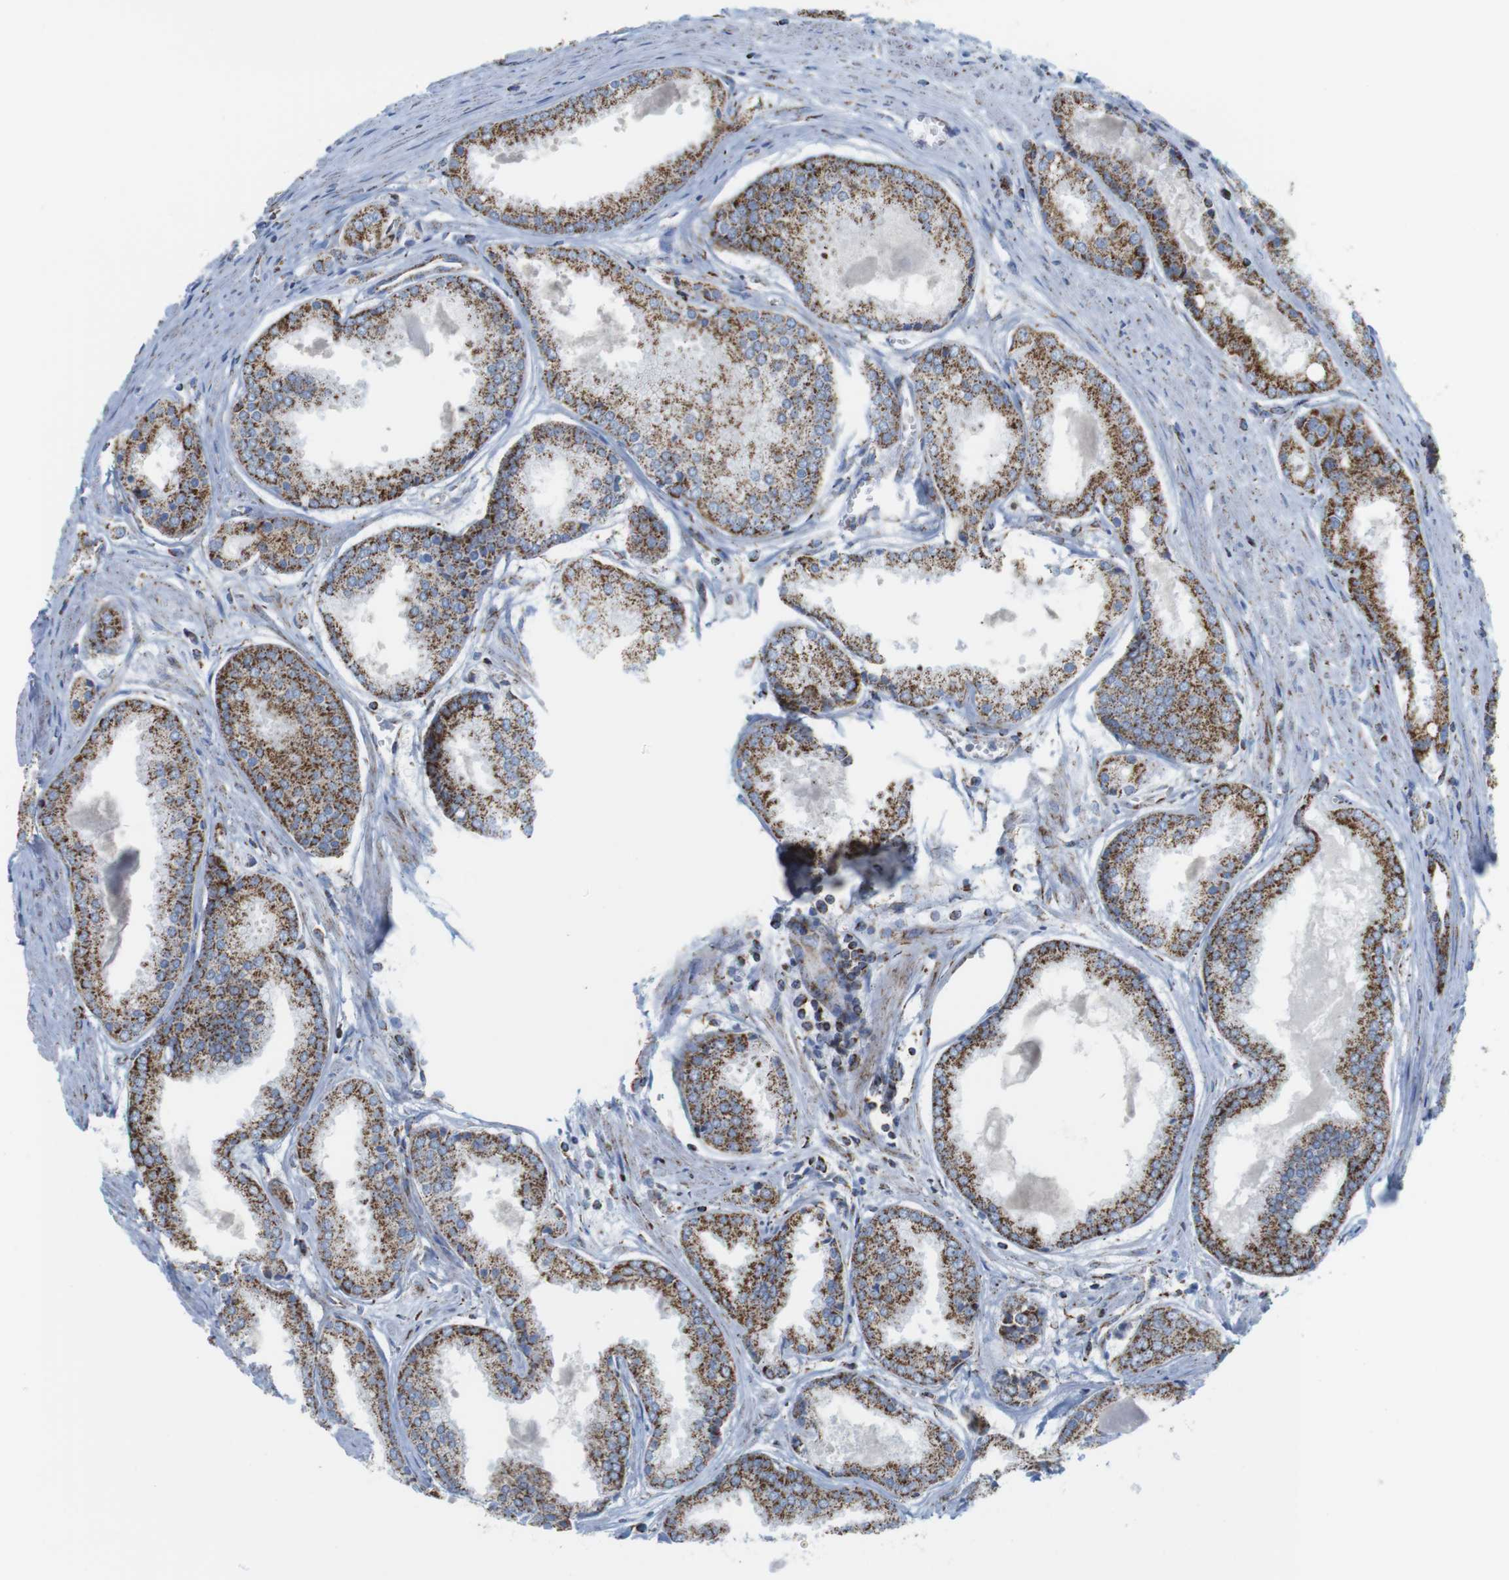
{"staining": {"intensity": "moderate", "quantity": ">75%", "location": "cytoplasmic/membranous"}, "tissue": "prostate cancer", "cell_type": "Tumor cells", "image_type": "cancer", "snomed": [{"axis": "morphology", "description": "Adenocarcinoma, Low grade"}, {"axis": "topography", "description": "Prostate"}], "caption": "Immunohistochemistry (IHC) of prostate cancer displays medium levels of moderate cytoplasmic/membranous expression in approximately >75% of tumor cells. The staining was performed using DAB (3,3'-diaminobenzidine) to visualize the protein expression in brown, while the nuclei were stained in blue with hematoxylin (Magnification: 20x).", "gene": "ATP5PO", "patient": {"sex": "male", "age": 64}}